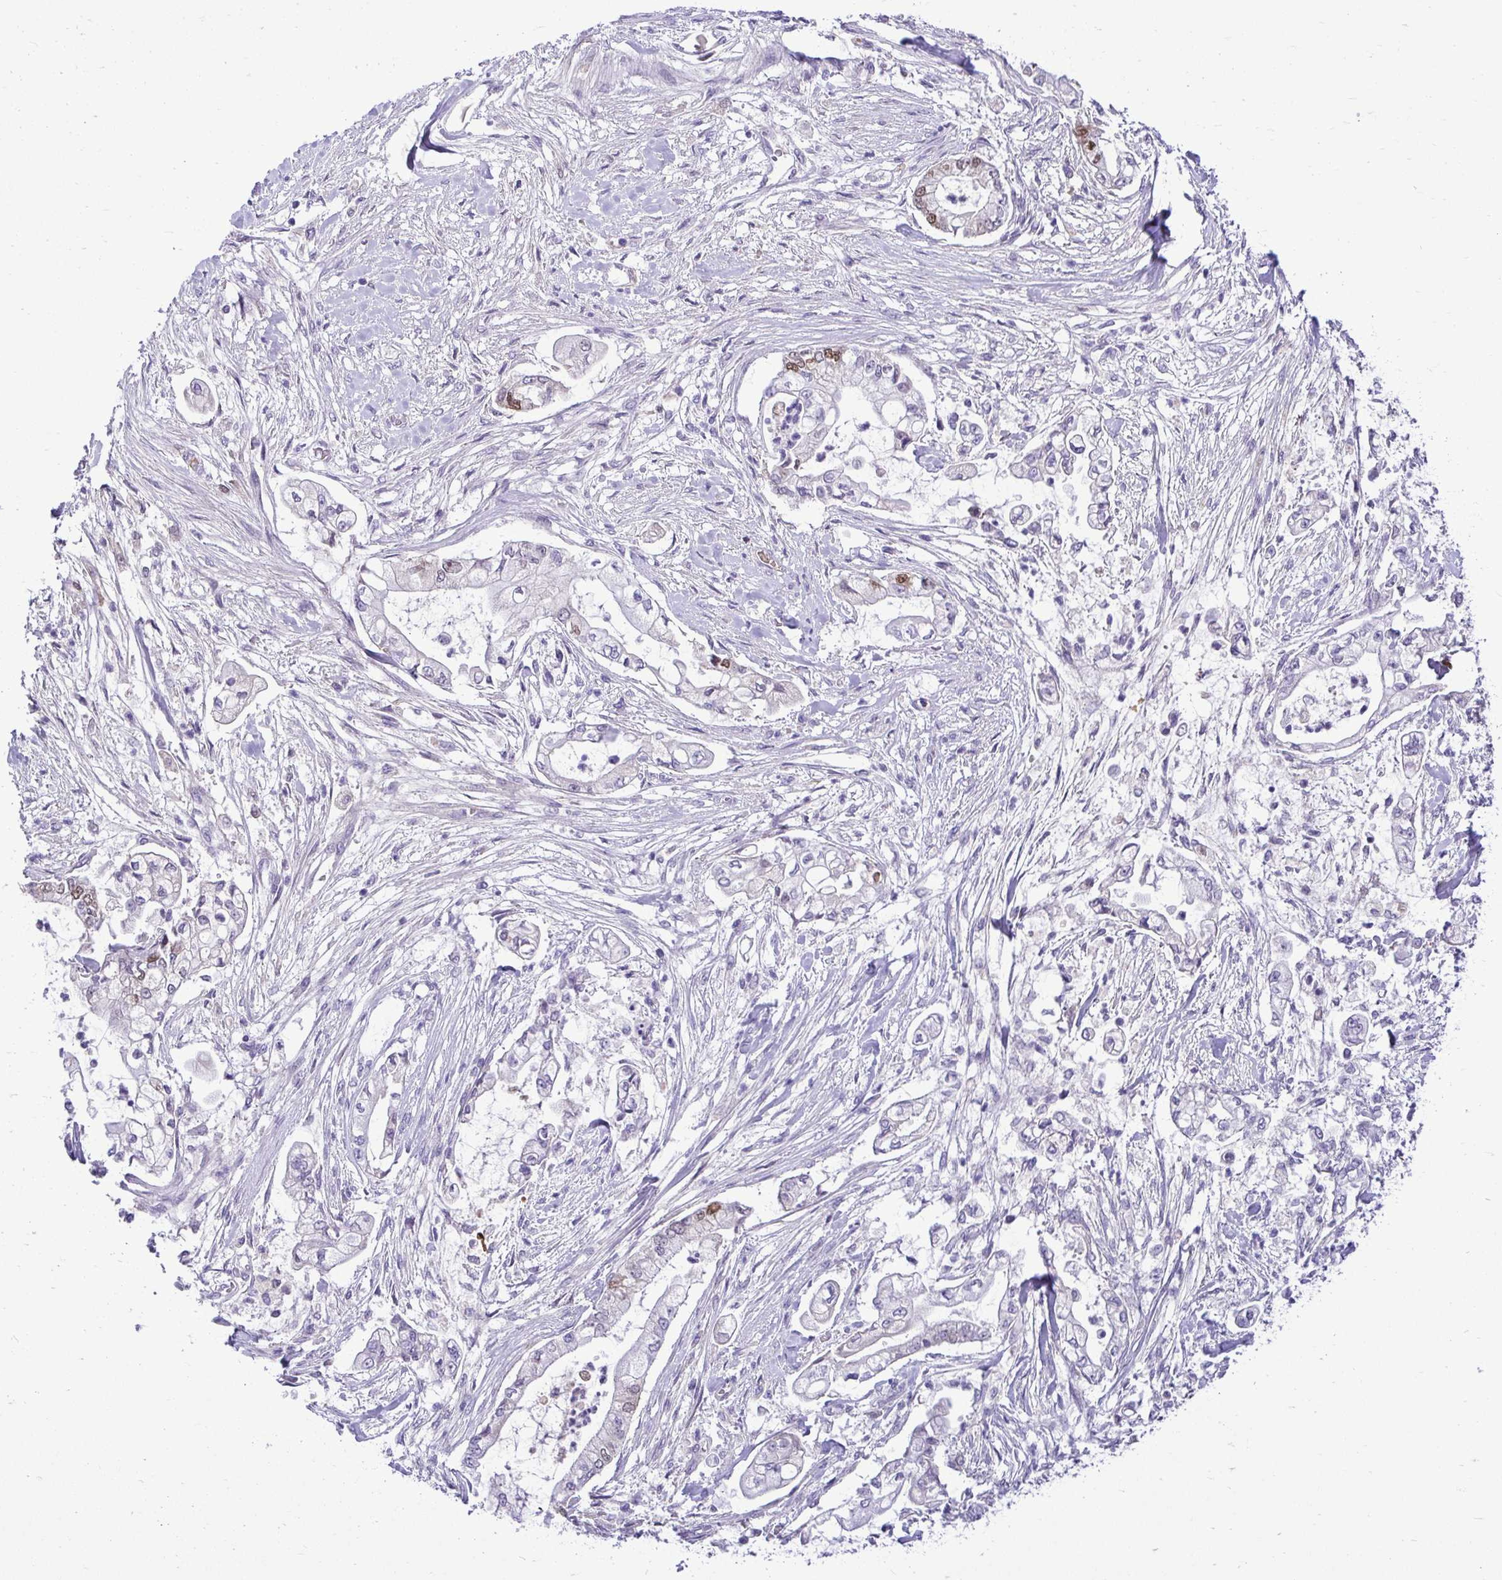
{"staining": {"intensity": "weak", "quantity": "<25%", "location": "nuclear"}, "tissue": "pancreatic cancer", "cell_type": "Tumor cells", "image_type": "cancer", "snomed": [{"axis": "morphology", "description": "Adenocarcinoma, NOS"}, {"axis": "topography", "description": "Pancreas"}], "caption": "Image shows no significant protein staining in tumor cells of adenocarcinoma (pancreatic).", "gene": "CDC20", "patient": {"sex": "female", "age": 69}}